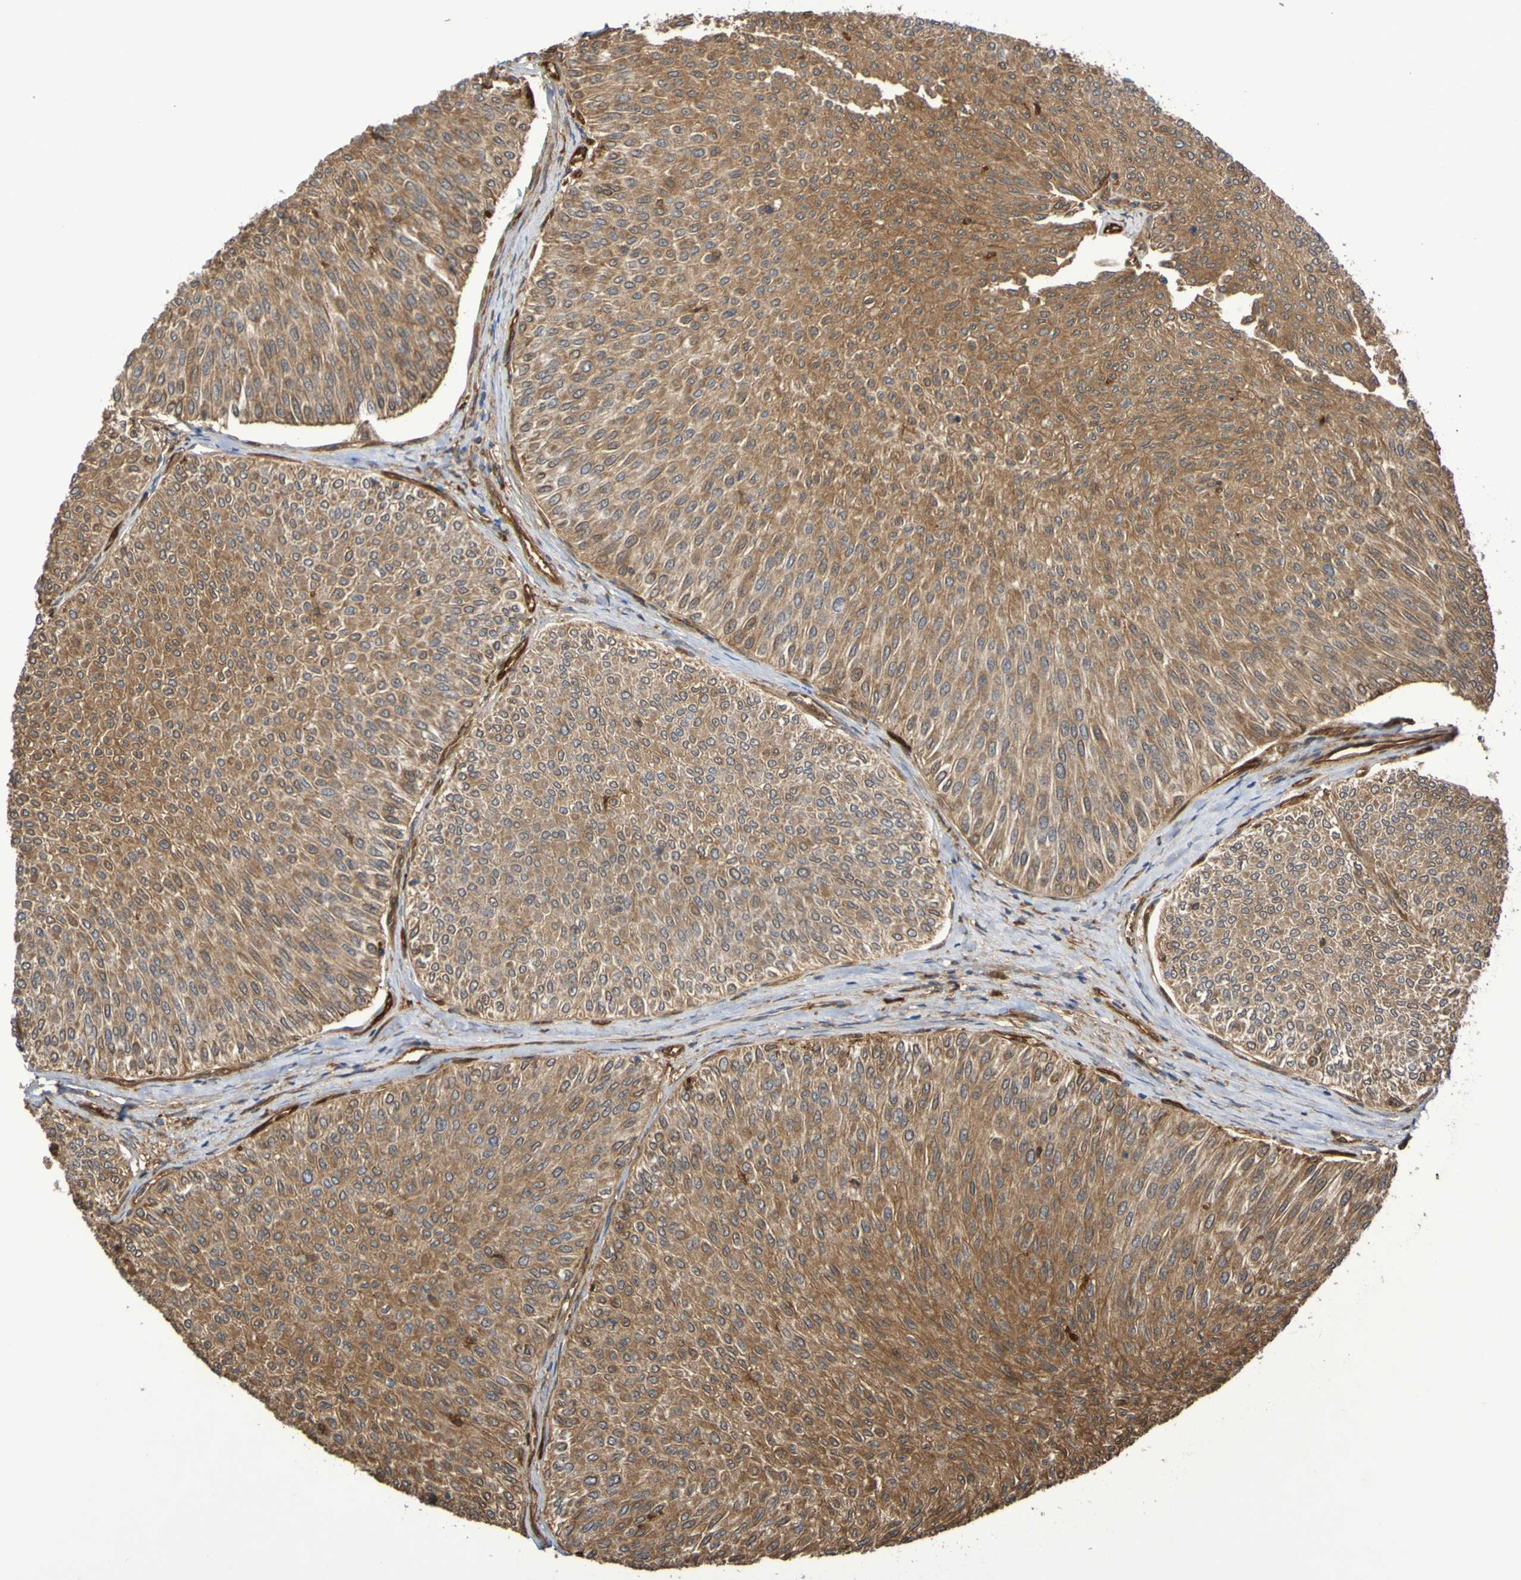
{"staining": {"intensity": "moderate", "quantity": ">75%", "location": "cytoplasmic/membranous"}, "tissue": "urothelial cancer", "cell_type": "Tumor cells", "image_type": "cancer", "snomed": [{"axis": "morphology", "description": "Urothelial carcinoma, Low grade"}, {"axis": "topography", "description": "Urinary bladder"}], "caption": "Urothelial cancer stained with a protein marker exhibits moderate staining in tumor cells.", "gene": "SERPINB6", "patient": {"sex": "male", "age": 78}}